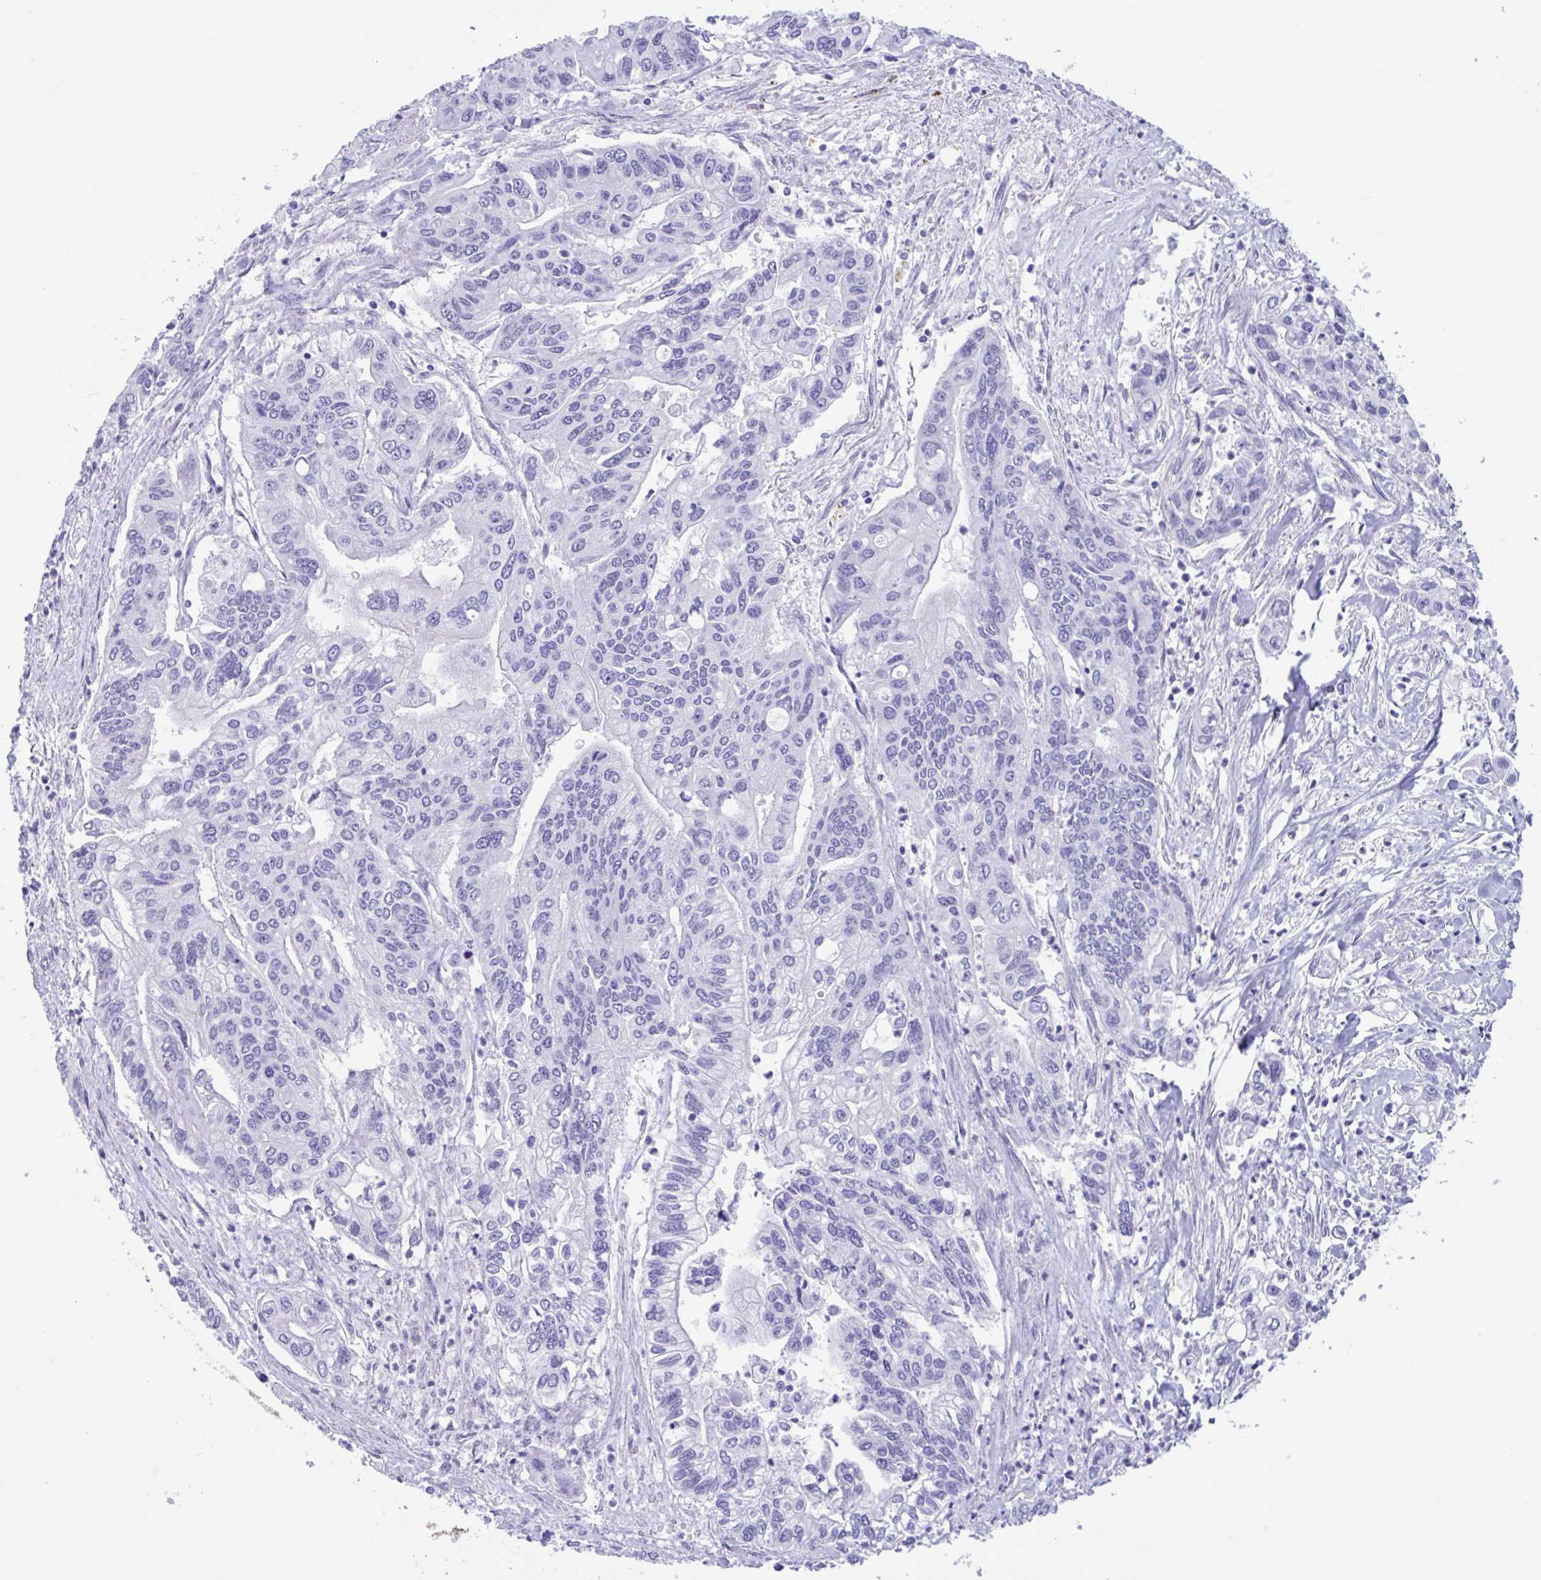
{"staining": {"intensity": "negative", "quantity": "none", "location": "none"}, "tissue": "pancreatic cancer", "cell_type": "Tumor cells", "image_type": "cancer", "snomed": [{"axis": "morphology", "description": "Adenocarcinoma, NOS"}, {"axis": "topography", "description": "Pancreas"}], "caption": "IHC of pancreatic cancer (adenocarcinoma) reveals no positivity in tumor cells. (Stains: DAB immunohistochemistry (IHC) with hematoxylin counter stain, Microscopy: brightfield microscopy at high magnification).", "gene": "TMEM35A", "patient": {"sex": "male", "age": 62}}